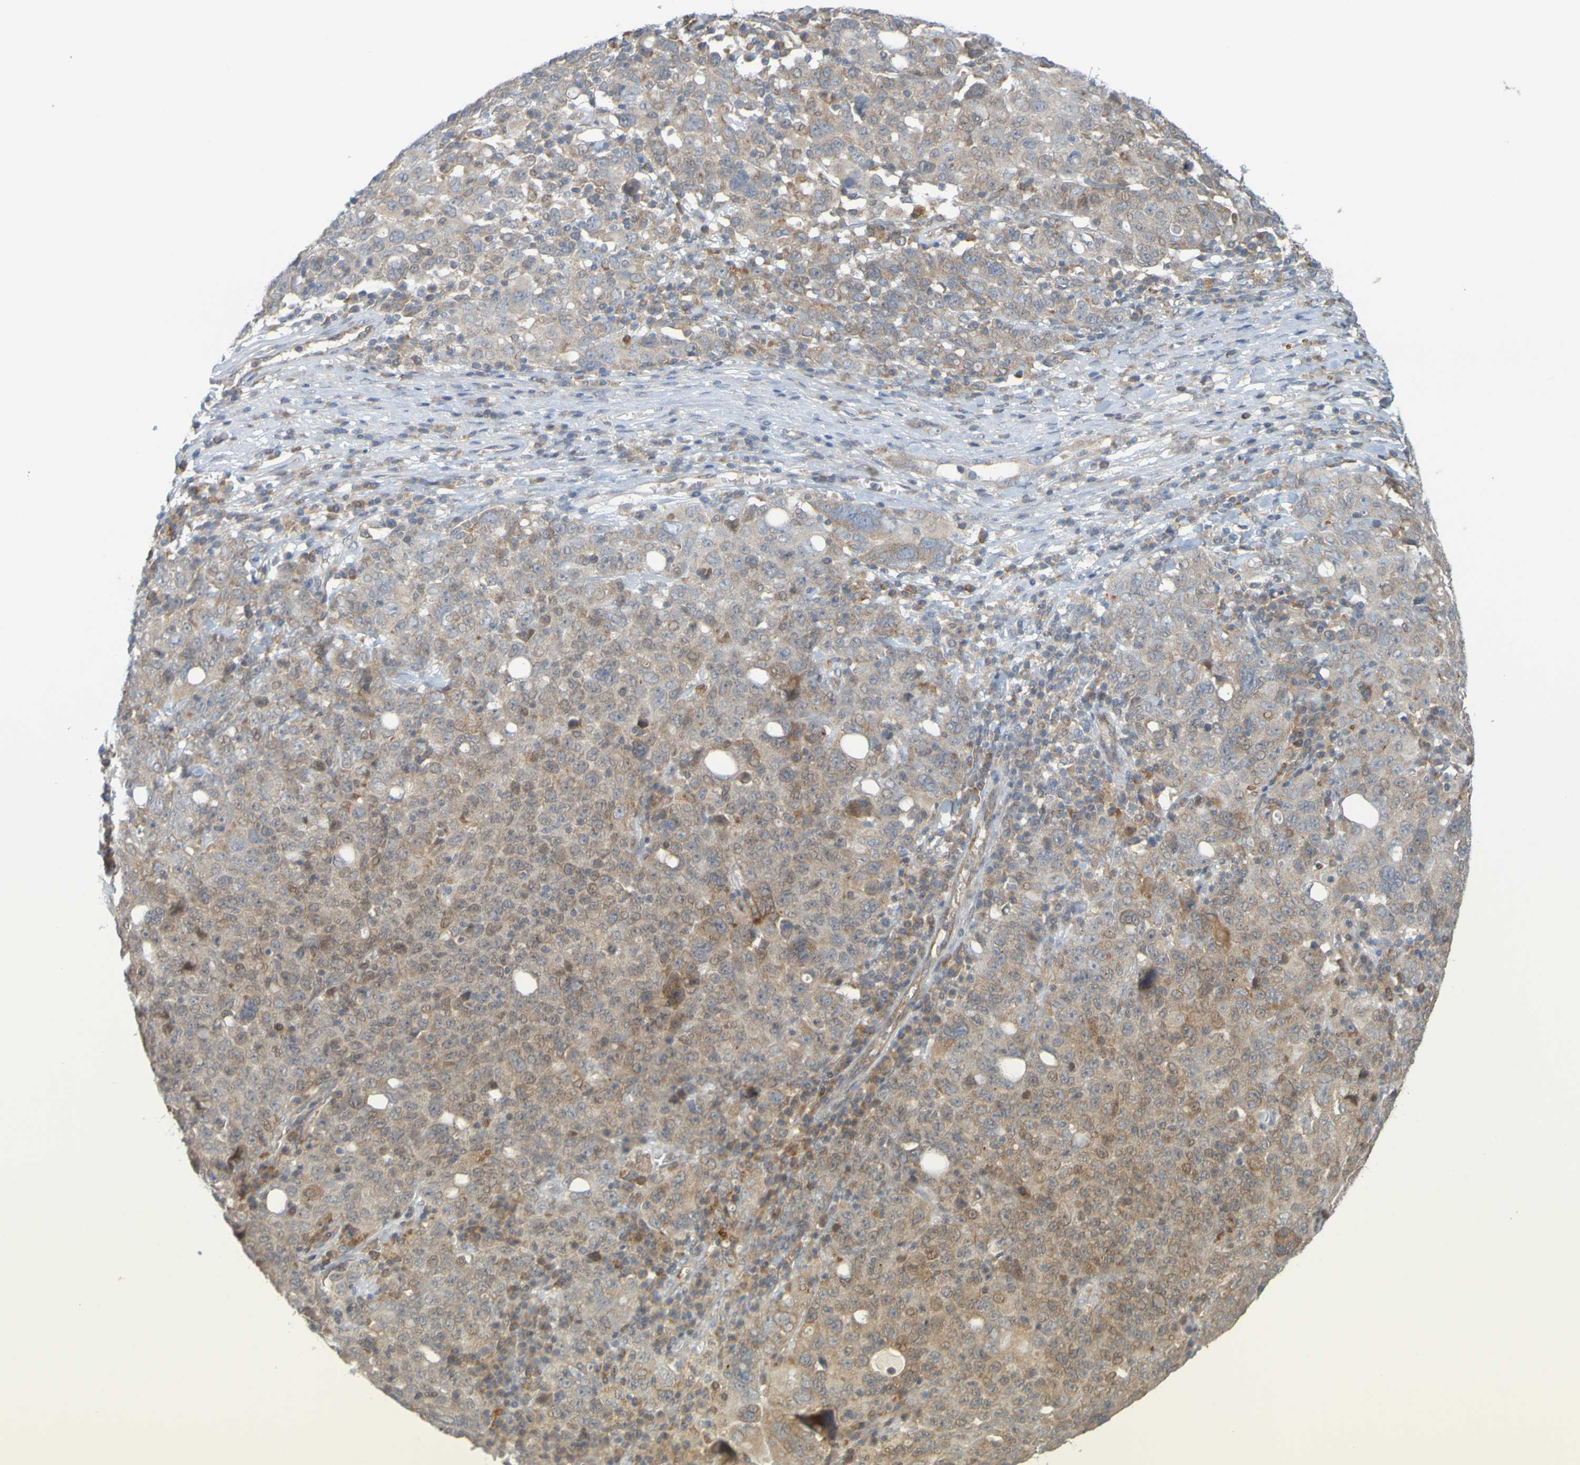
{"staining": {"intensity": "moderate", "quantity": ">75%", "location": "cytoplasmic/membranous"}, "tissue": "ovarian cancer", "cell_type": "Tumor cells", "image_type": "cancer", "snomed": [{"axis": "morphology", "description": "Carcinoma, endometroid"}, {"axis": "topography", "description": "Ovary"}], "caption": "A medium amount of moderate cytoplasmic/membranous expression is identified in approximately >75% of tumor cells in ovarian cancer tissue. (DAB IHC with brightfield microscopy, high magnification).", "gene": "MOGS", "patient": {"sex": "female", "age": 62}}